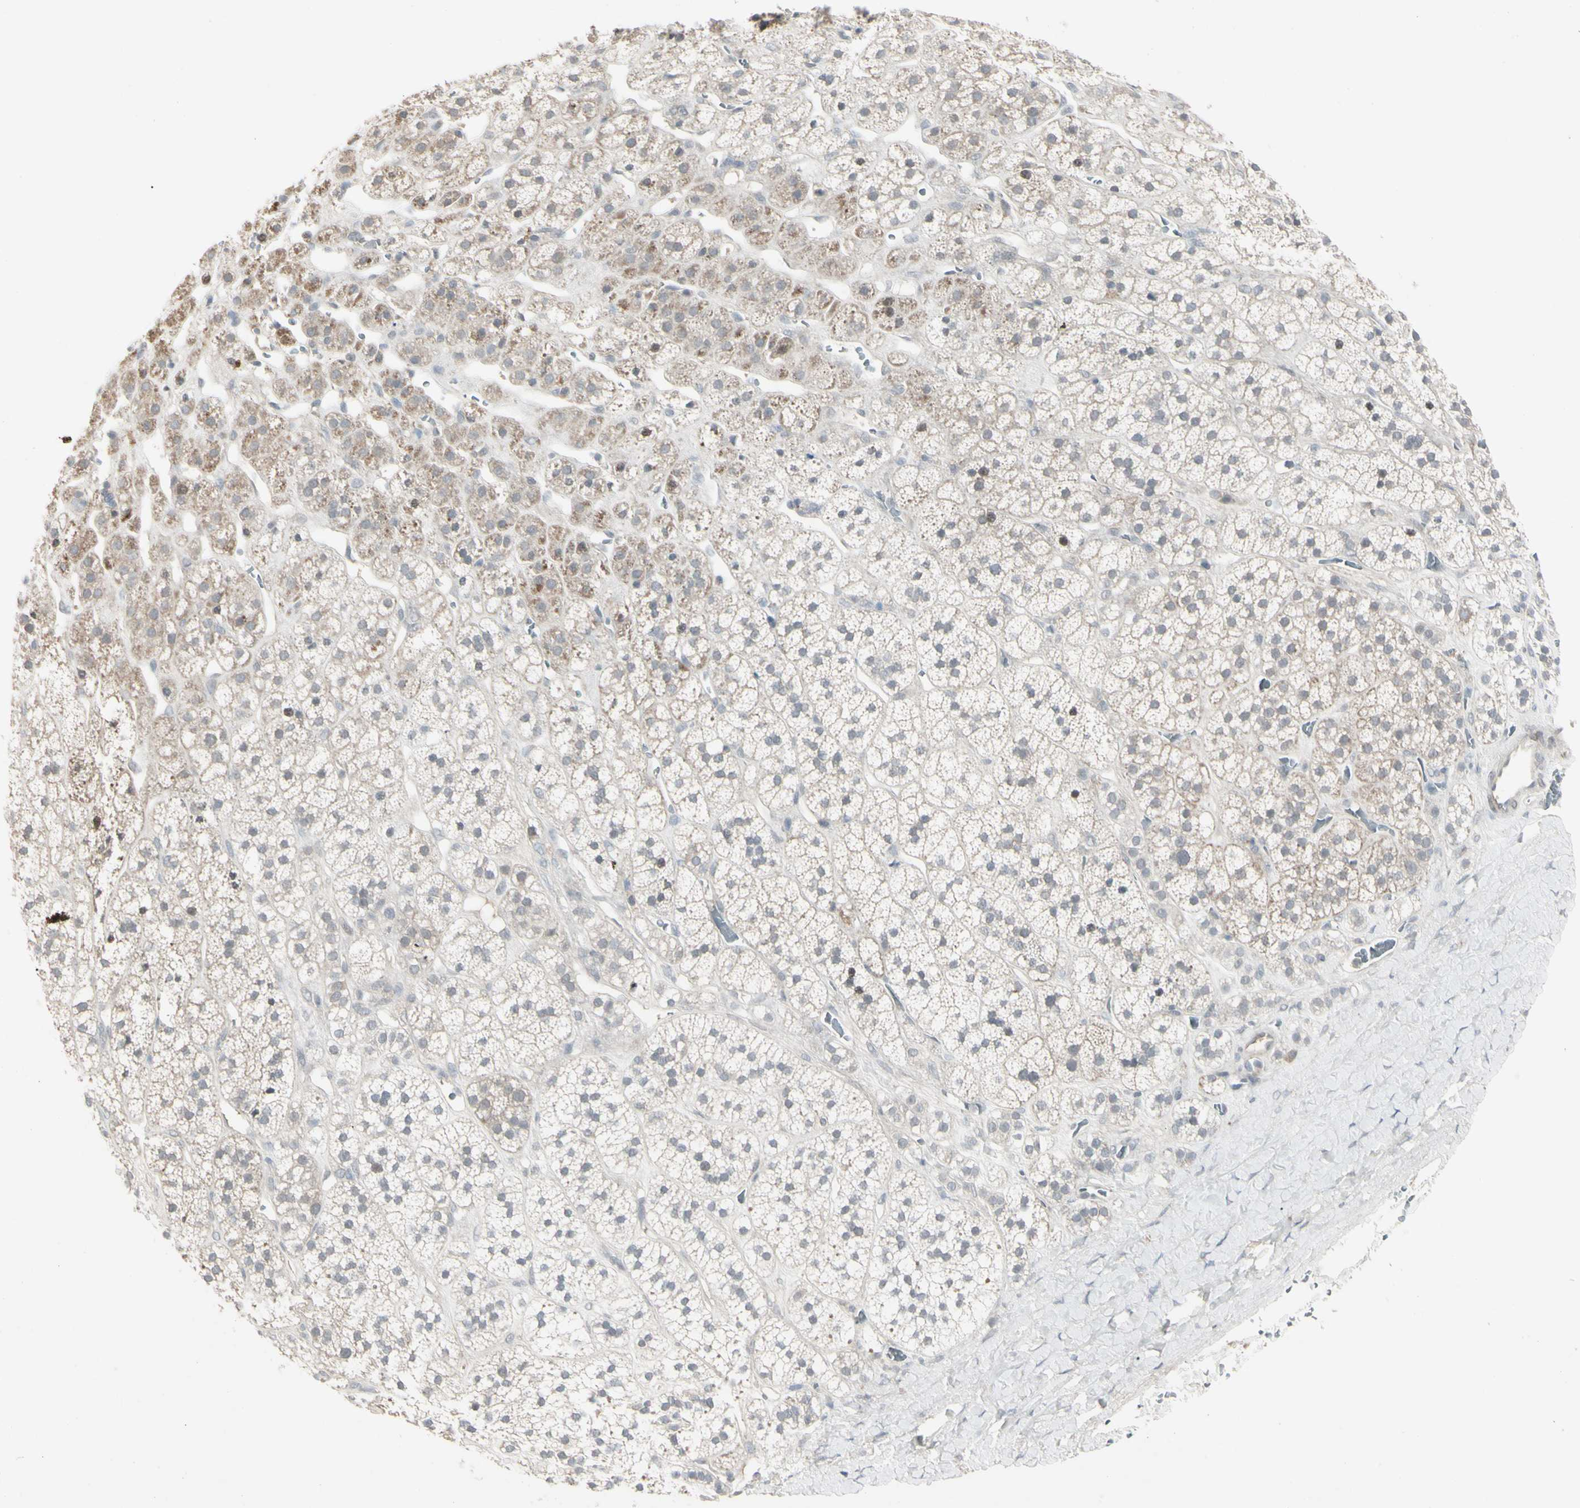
{"staining": {"intensity": "weak", "quantity": ">75%", "location": "cytoplasmic/membranous"}, "tissue": "adrenal gland", "cell_type": "Glandular cells", "image_type": "normal", "snomed": [{"axis": "morphology", "description": "Normal tissue, NOS"}, {"axis": "topography", "description": "Adrenal gland"}], "caption": "Immunohistochemistry (IHC) histopathology image of normal adrenal gland stained for a protein (brown), which demonstrates low levels of weak cytoplasmic/membranous expression in approximately >75% of glandular cells.", "gene": "PIAS4", "patient": {"sex": "male", "age": 56}}